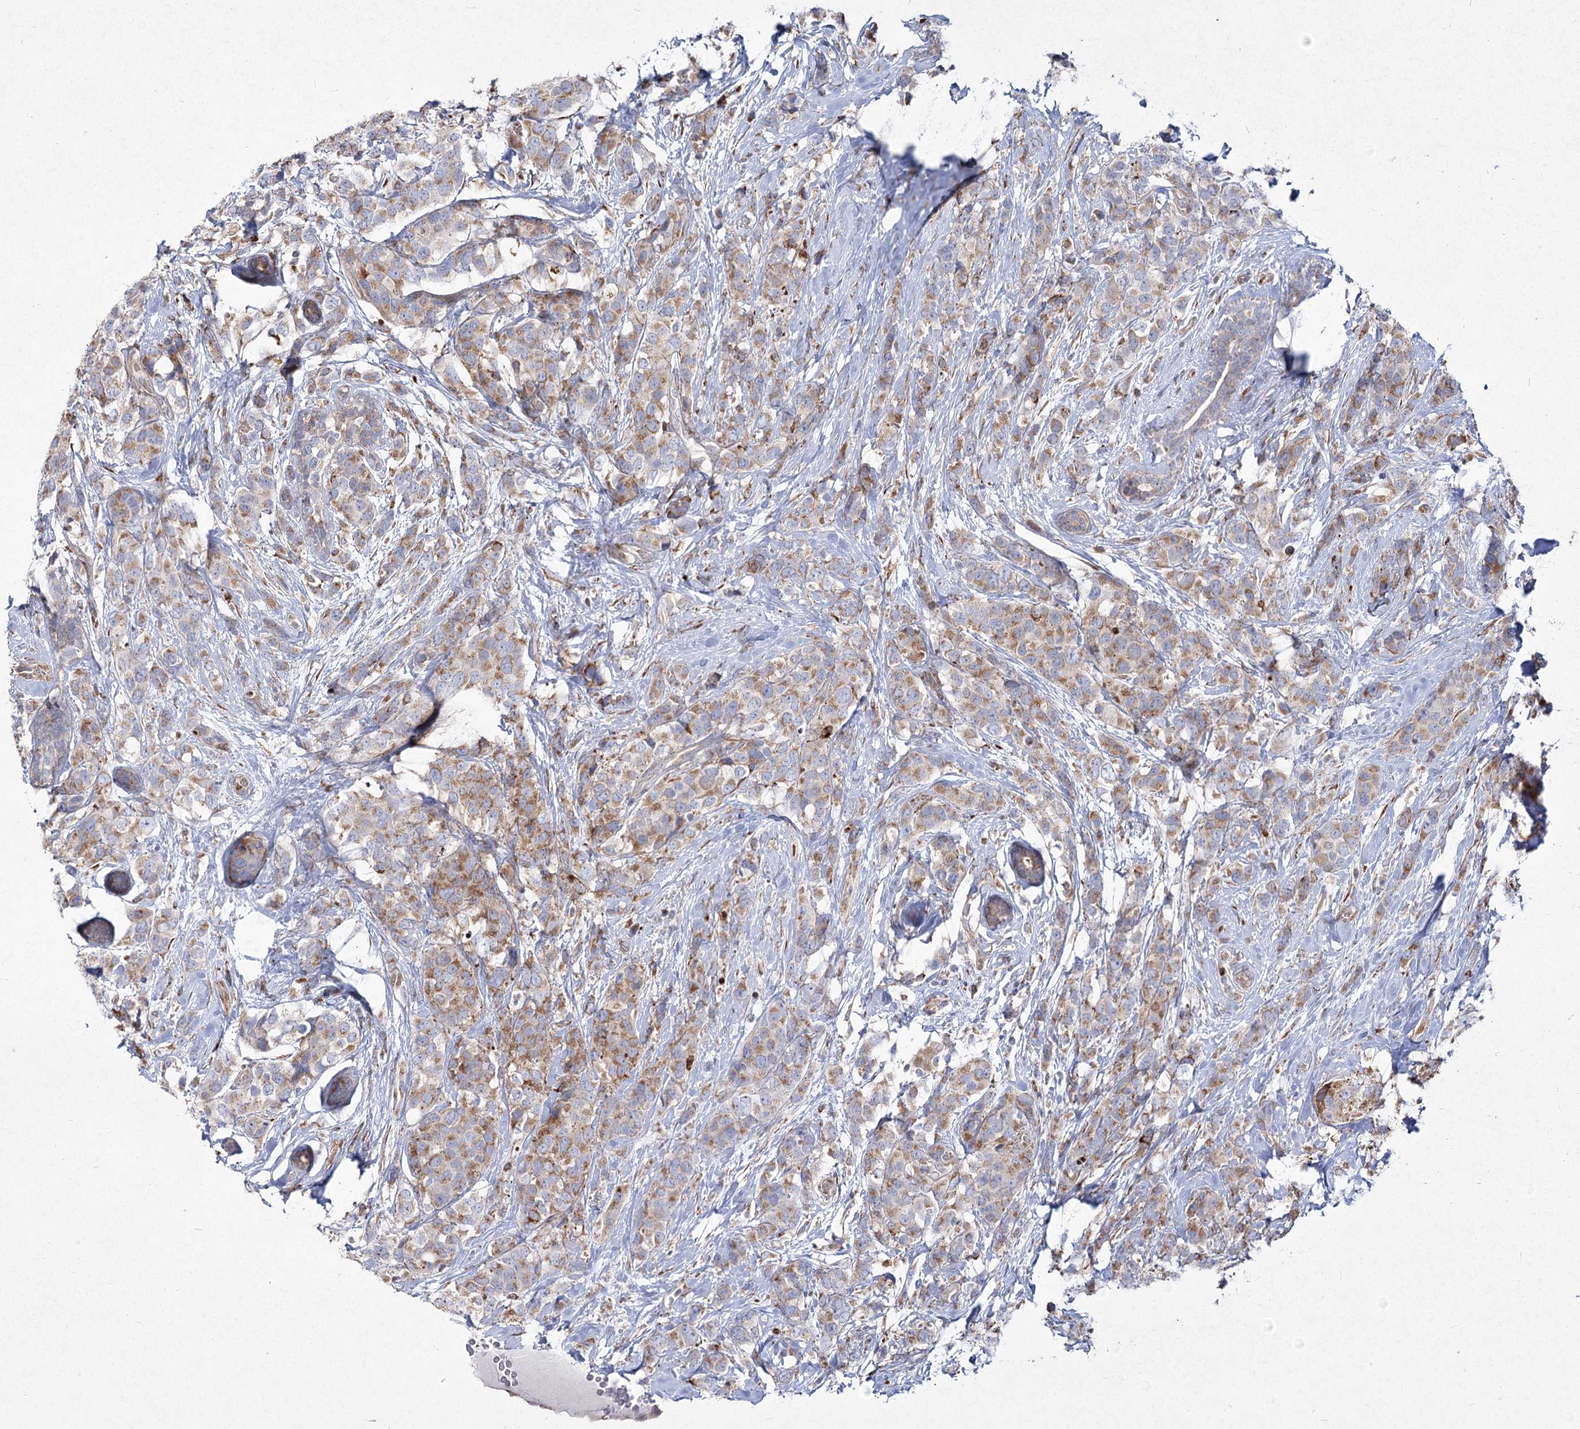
{"staining": {"intensity": "moderate", "quantity": ">75%", "location": "cytoplasmic/membranous"}, "tissue": "breast cancer", "cell_type": "Tumor cells", "image_type": "cancer", "snomed": [{"axis": "morphology", "description": "Lobular carcinoma"}, {"axis": "topography", "description": "Breast"}], "caption": "Protein expression analysis of breast lobular carcinoma shows moderate cytoplasmic/membranous positivity in about >75% of tumor cells.", "gene": "NHLRC2", "patient": {"sex": "female", "age": 59}}